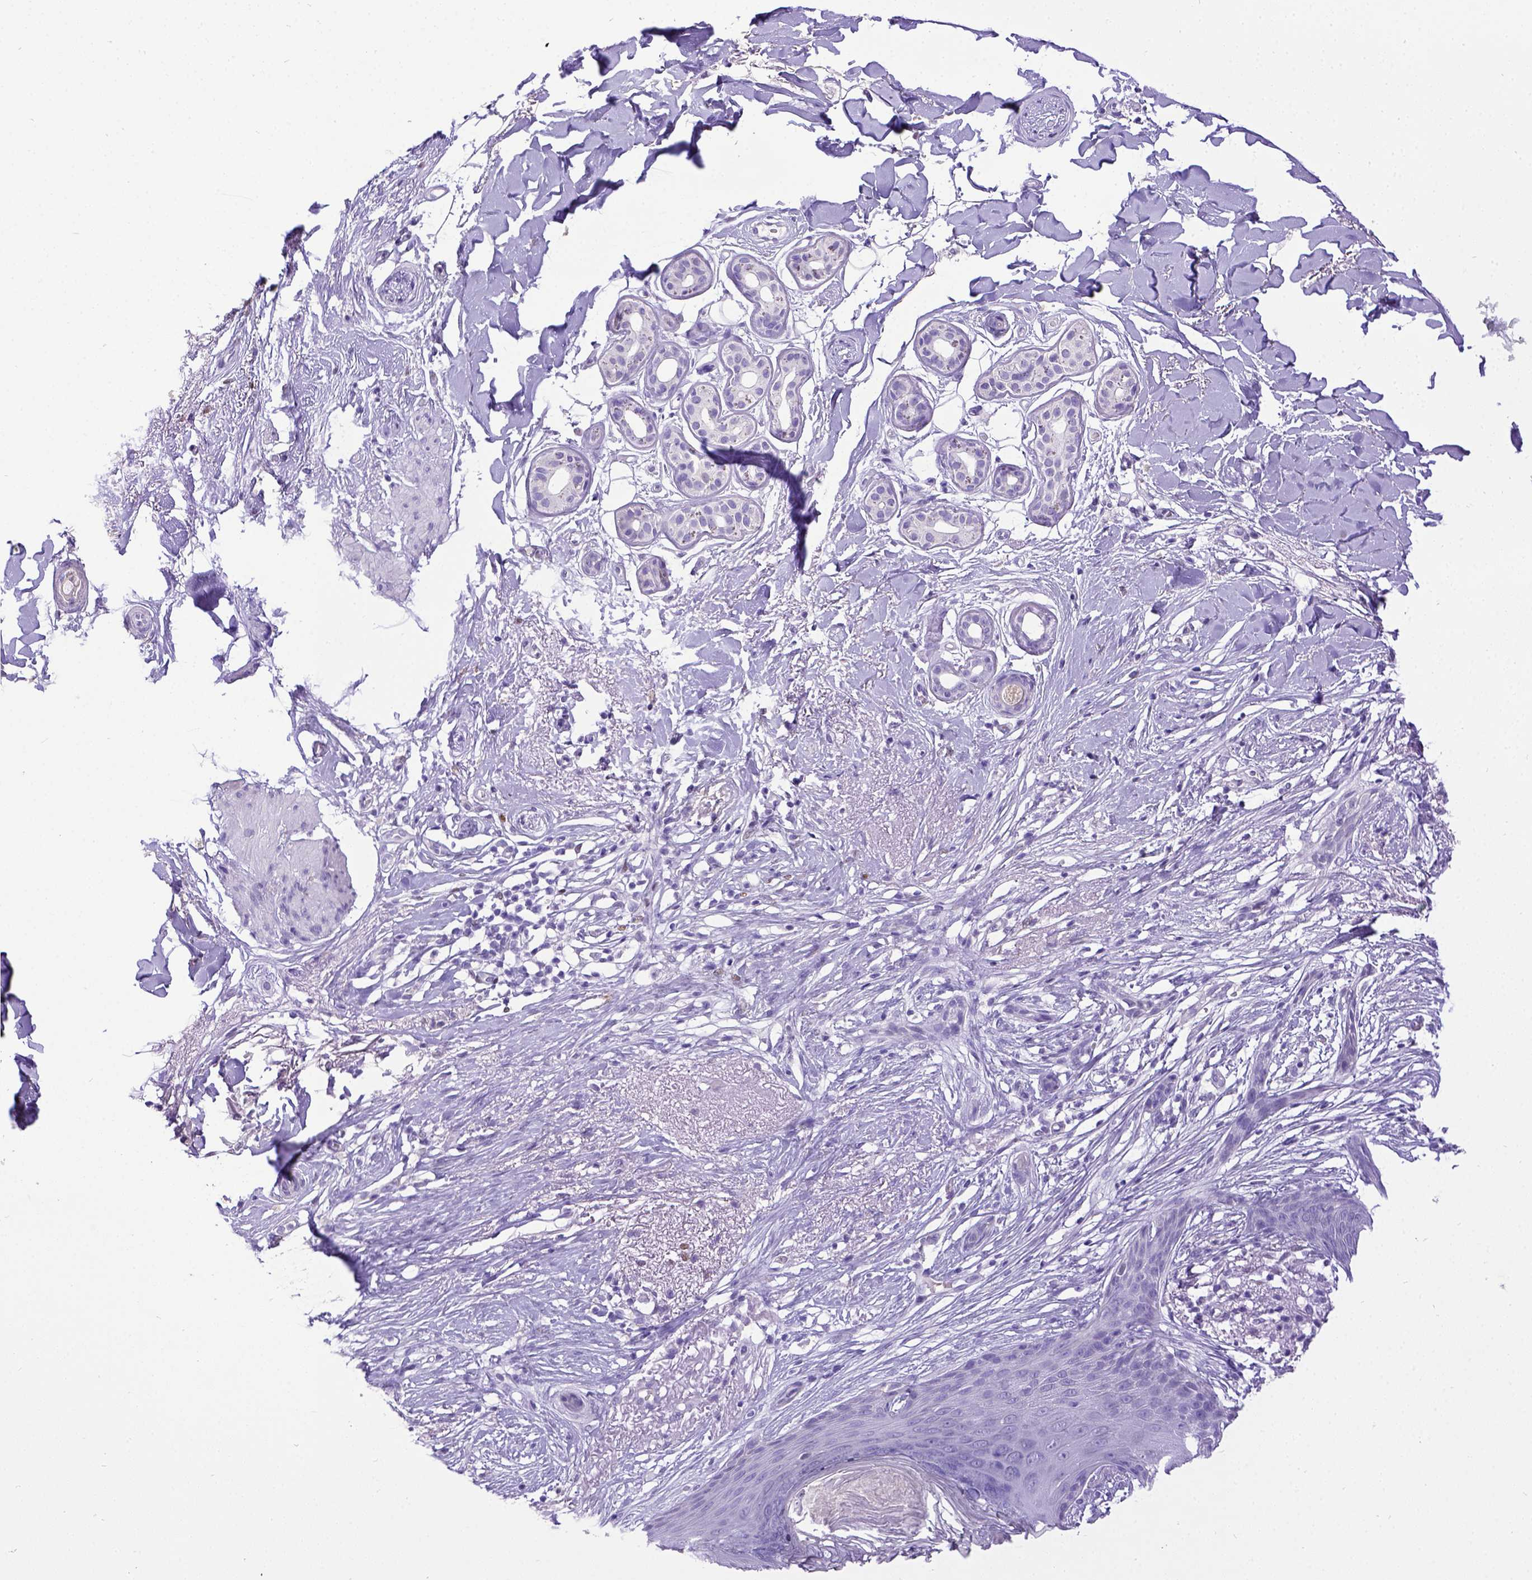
{"staining": {"intensity": "negative", "quantity": "none", "location": "none"}, "tissue": "skin cancer", "cell_type": "Tumor cells", "image_type": "cancer", "snomed": [{"axis": "morphology", "description": "Normal tissue, NOS"}, {"axis": "morphology", "description": "Basal cell carcinoma"}, {"axis": "topography", "description": "Skin"}], "caption": "Tumor cells show no significant protein positivity in skin cancer (basal cell carcinoma).", "gene": "ESR1", "patient": {"sex": "male", "age": 84}}